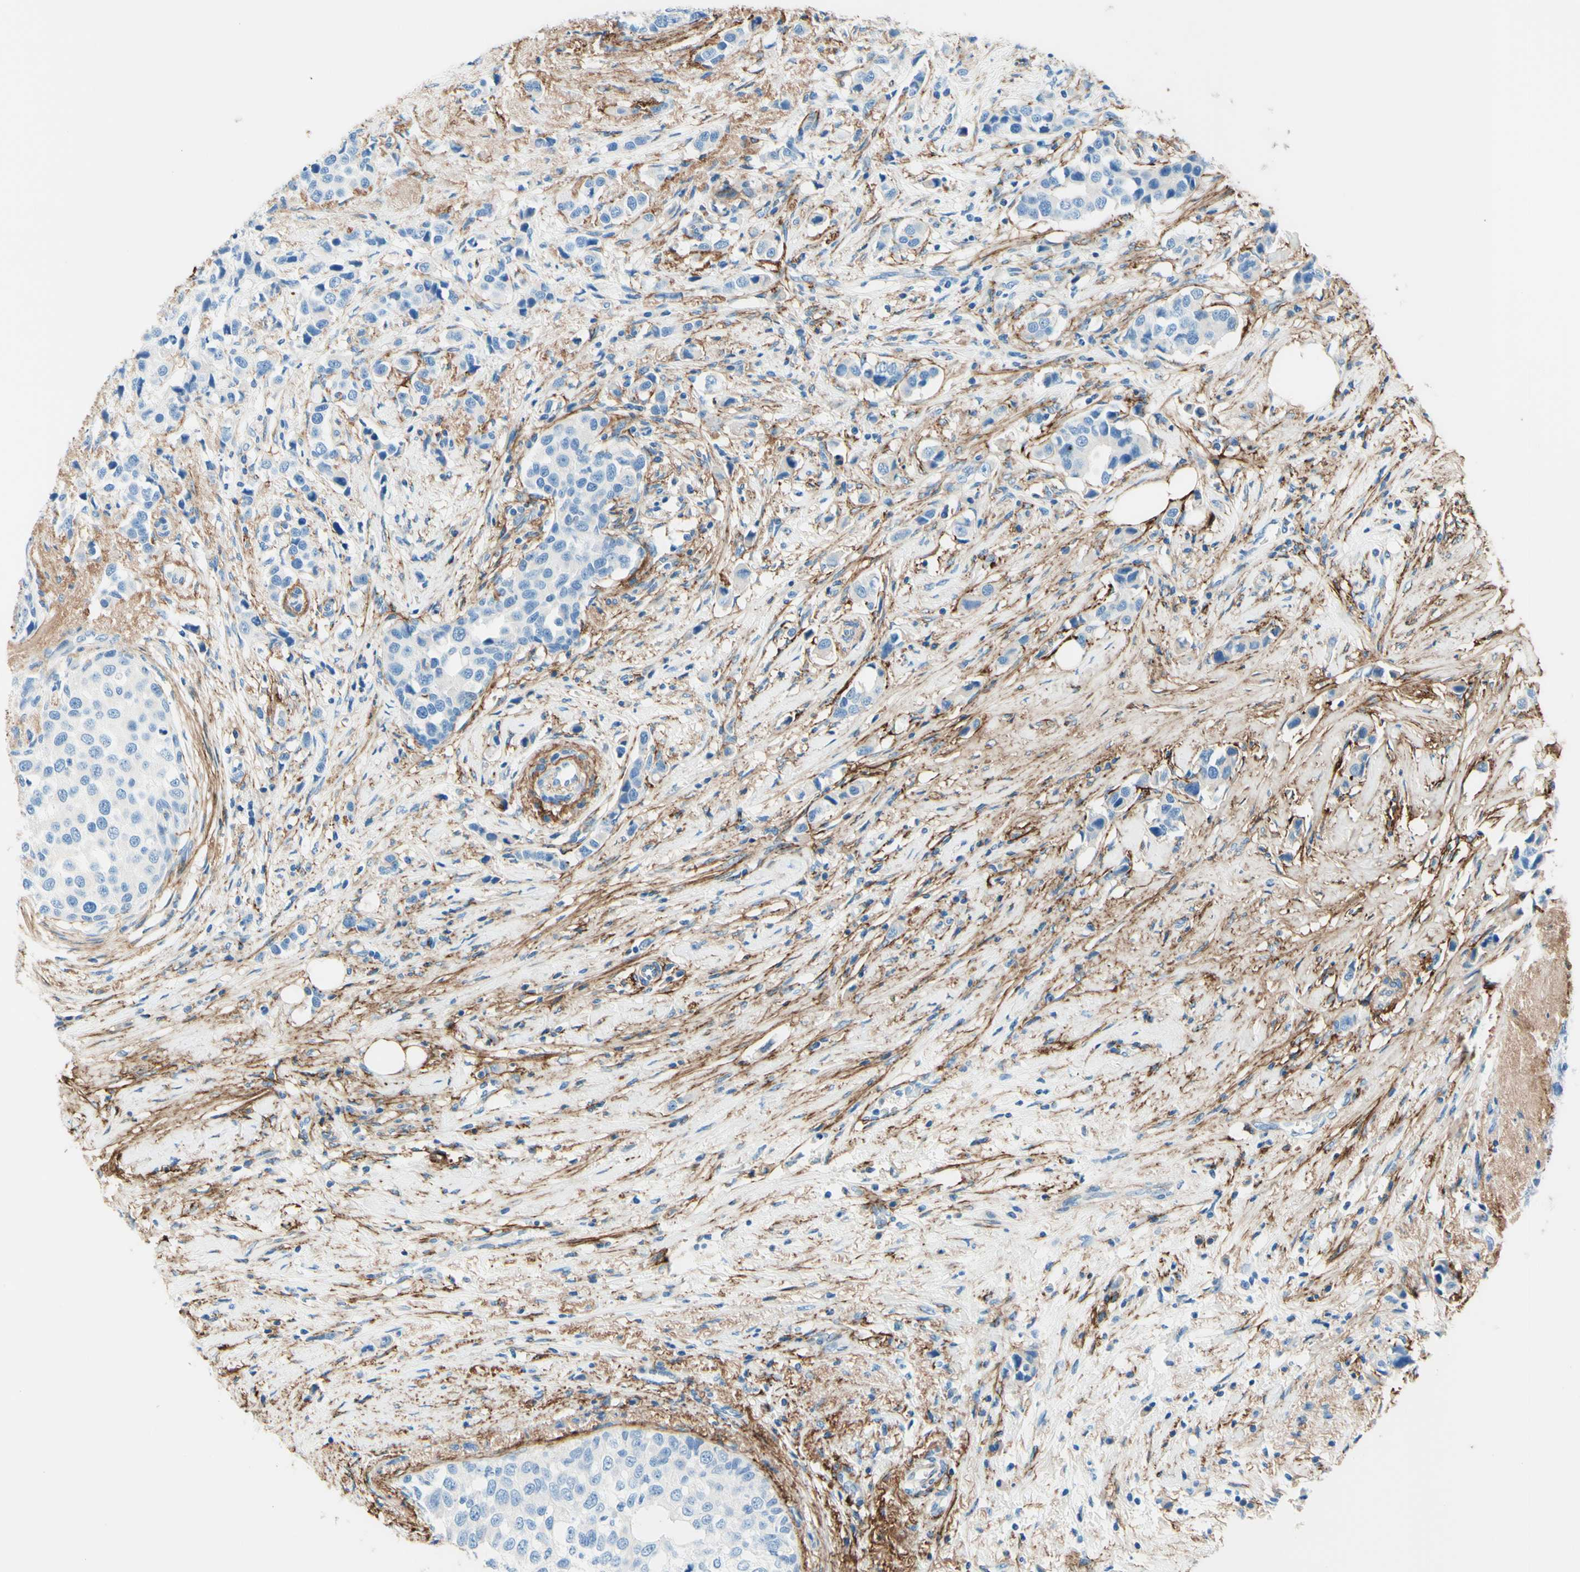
{"staining": {"intensity": "negative", "quantity": "none", "location": "none"}, "tissue": "breast cancer", "cell_type": "Tumor cells", "image_type": "cancer", "snomed": [{"axis": "morphology", "description": "Normal tissue, NOS"}, {"axis": "morphology", "description": "Duct carcinoma"}, {"axis": "topography", "description": "Breast"}], "caption": "Photomicrograph shows no significant protein expression in tumor cells of breast cancer (intraductal carcinoma).", "gene": "MFAP5", "patient": {"sex": "female", "age": 50}}